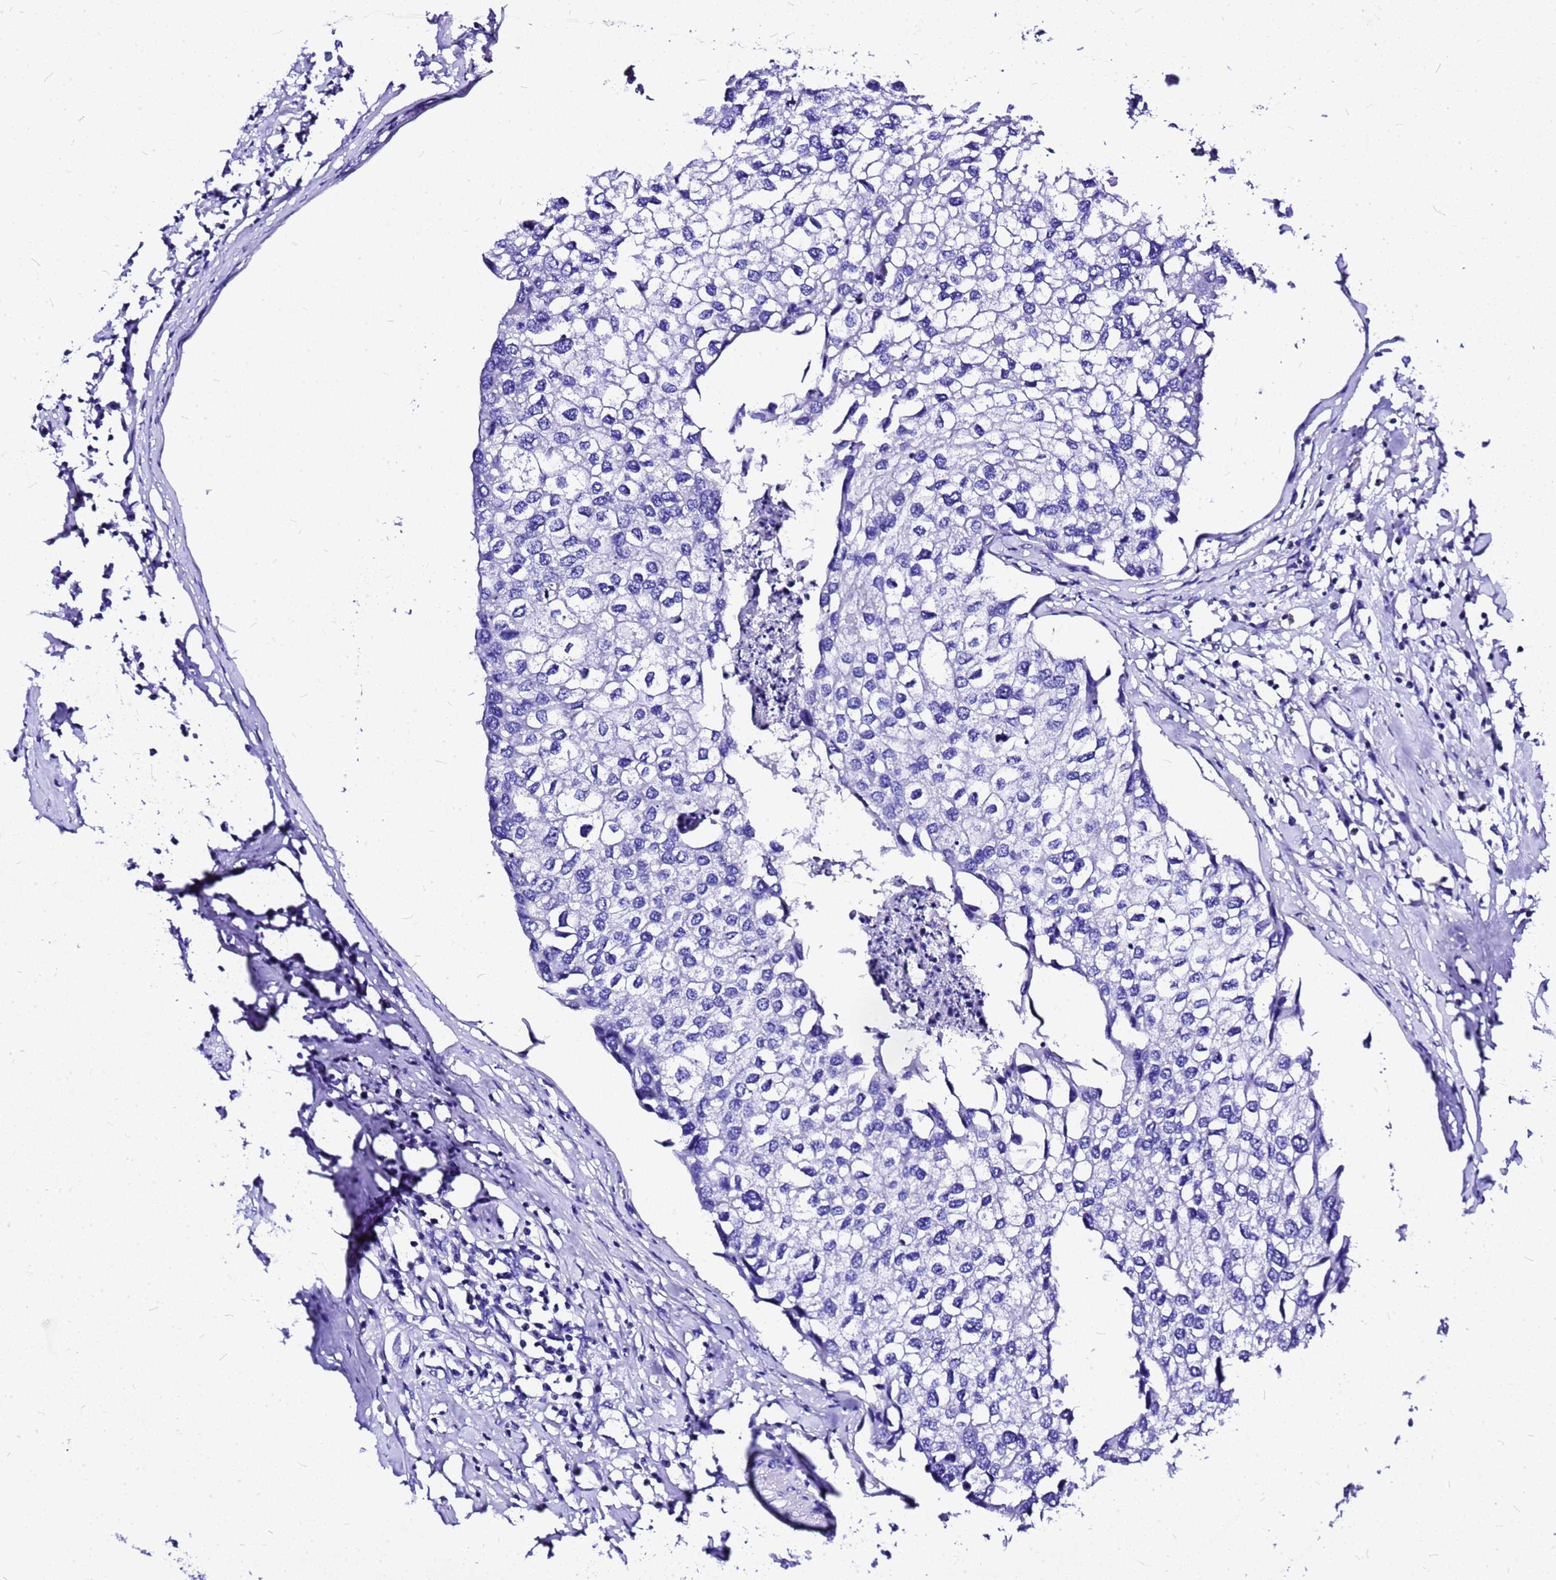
{"staining": {"intensity": "negative", "quantity": "none", "location": "none"}, "tissue": "urothelial cancer", "cell_type": "Tumor cells", "image_type": "cancer", "snomed": [{"axis": "morphology", "description": "Urothelial carcinoma, High grade"}, {"axis": "topography", "description": "Urinary bladder"}], "caption": "Immunohistochemical staining of human high-grade urothelial carcinoma reveals no significant positivity in tumor cells.", "gene": "HERC4", "patient": {"sex": "male", "age": 64}}